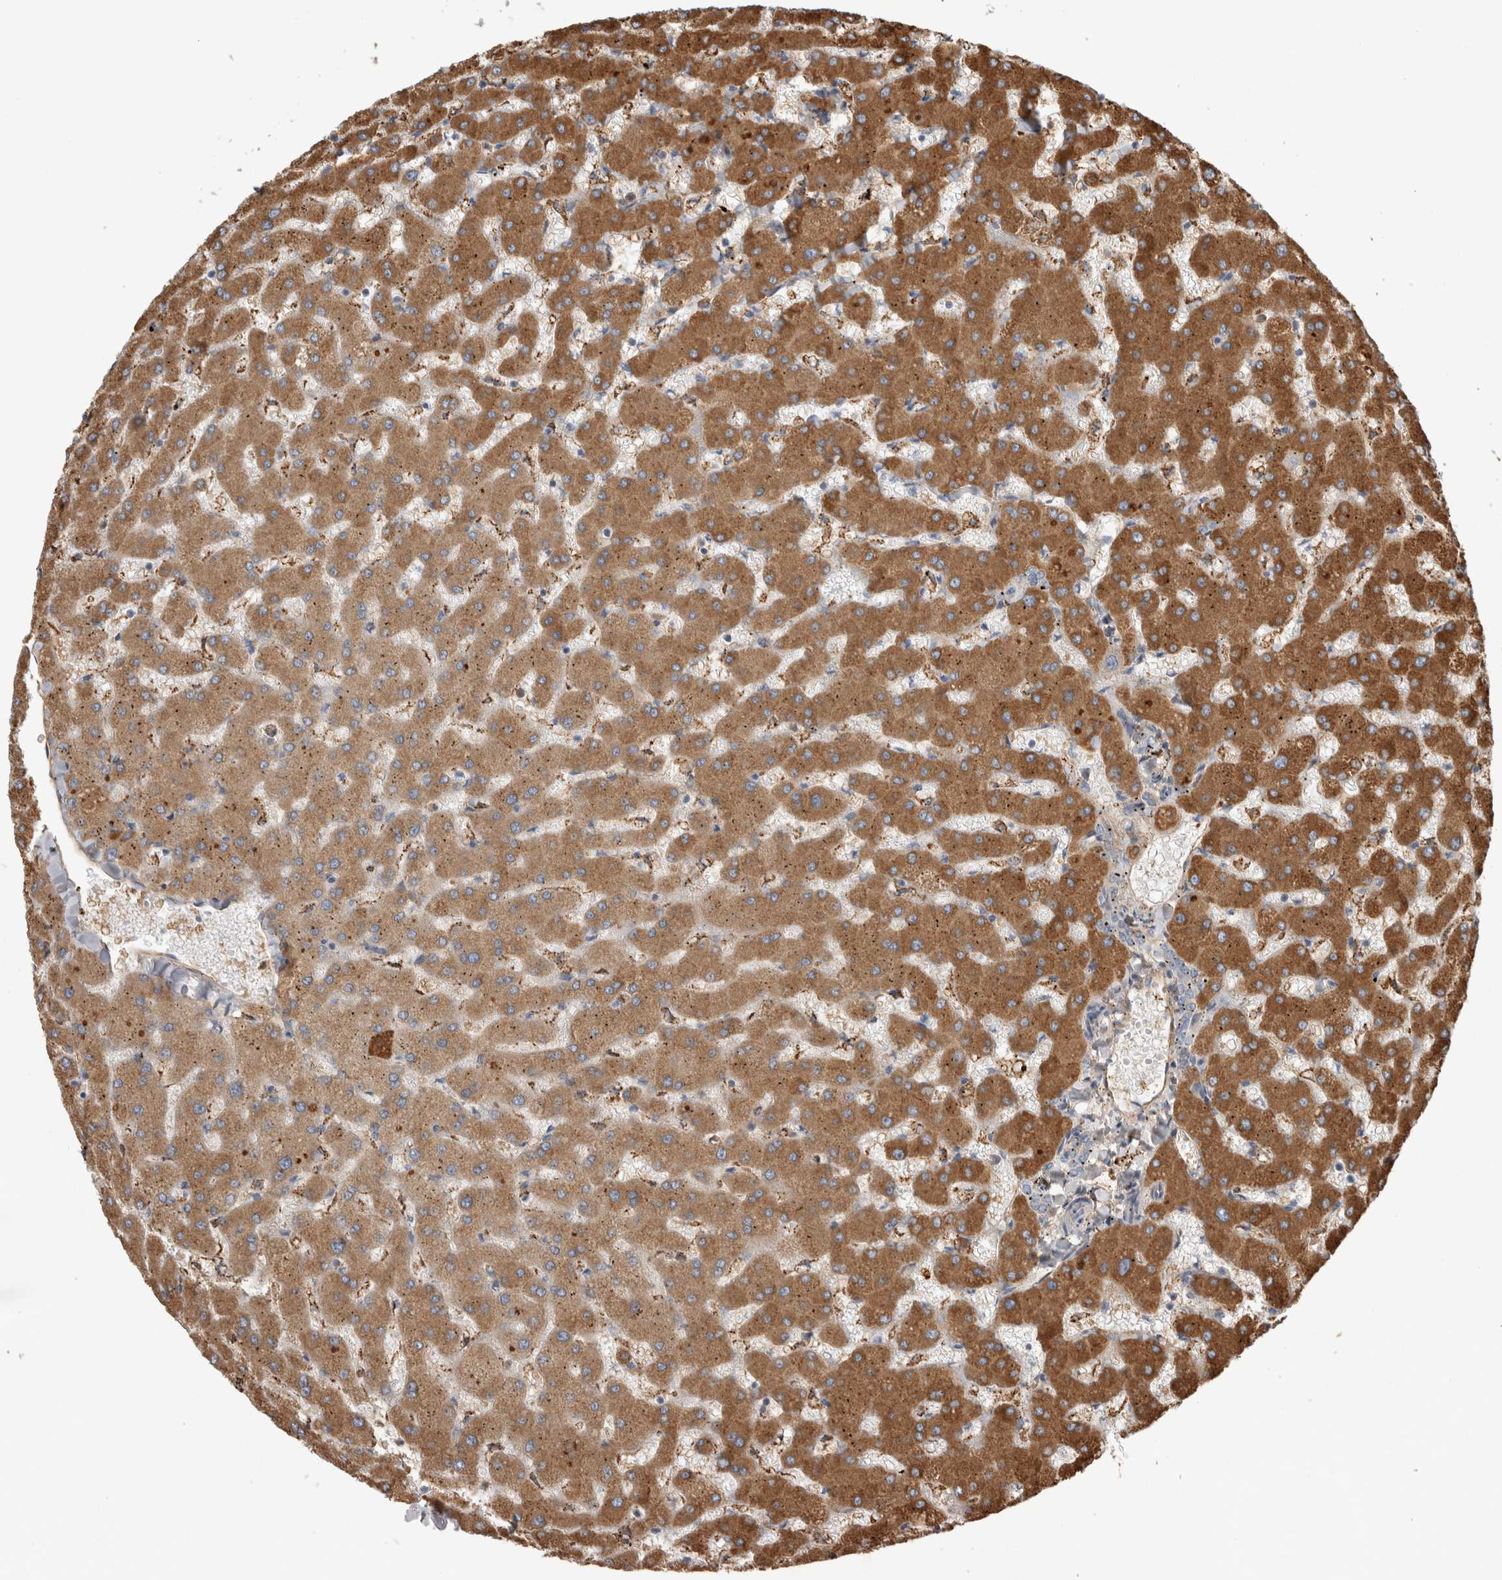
{"staining": {"intensity": "weak", "quantity": "<25%", "location": "cytoplasmic/membranous"}, "tissue": "liver", "cell_type": "Cholangiocytes", "image_type": "normal", "snomed": [{"axis": "morphology", "description": "Normal tissue, NOS"}, {"axis": "topography", "description": "Liver"}], "caption": "Immunohistochemical staining of benign human liver shows no significant staining in cholangiocytes.", "gene": "TBCE", "patient": {"sex": "female", "age": 63}}